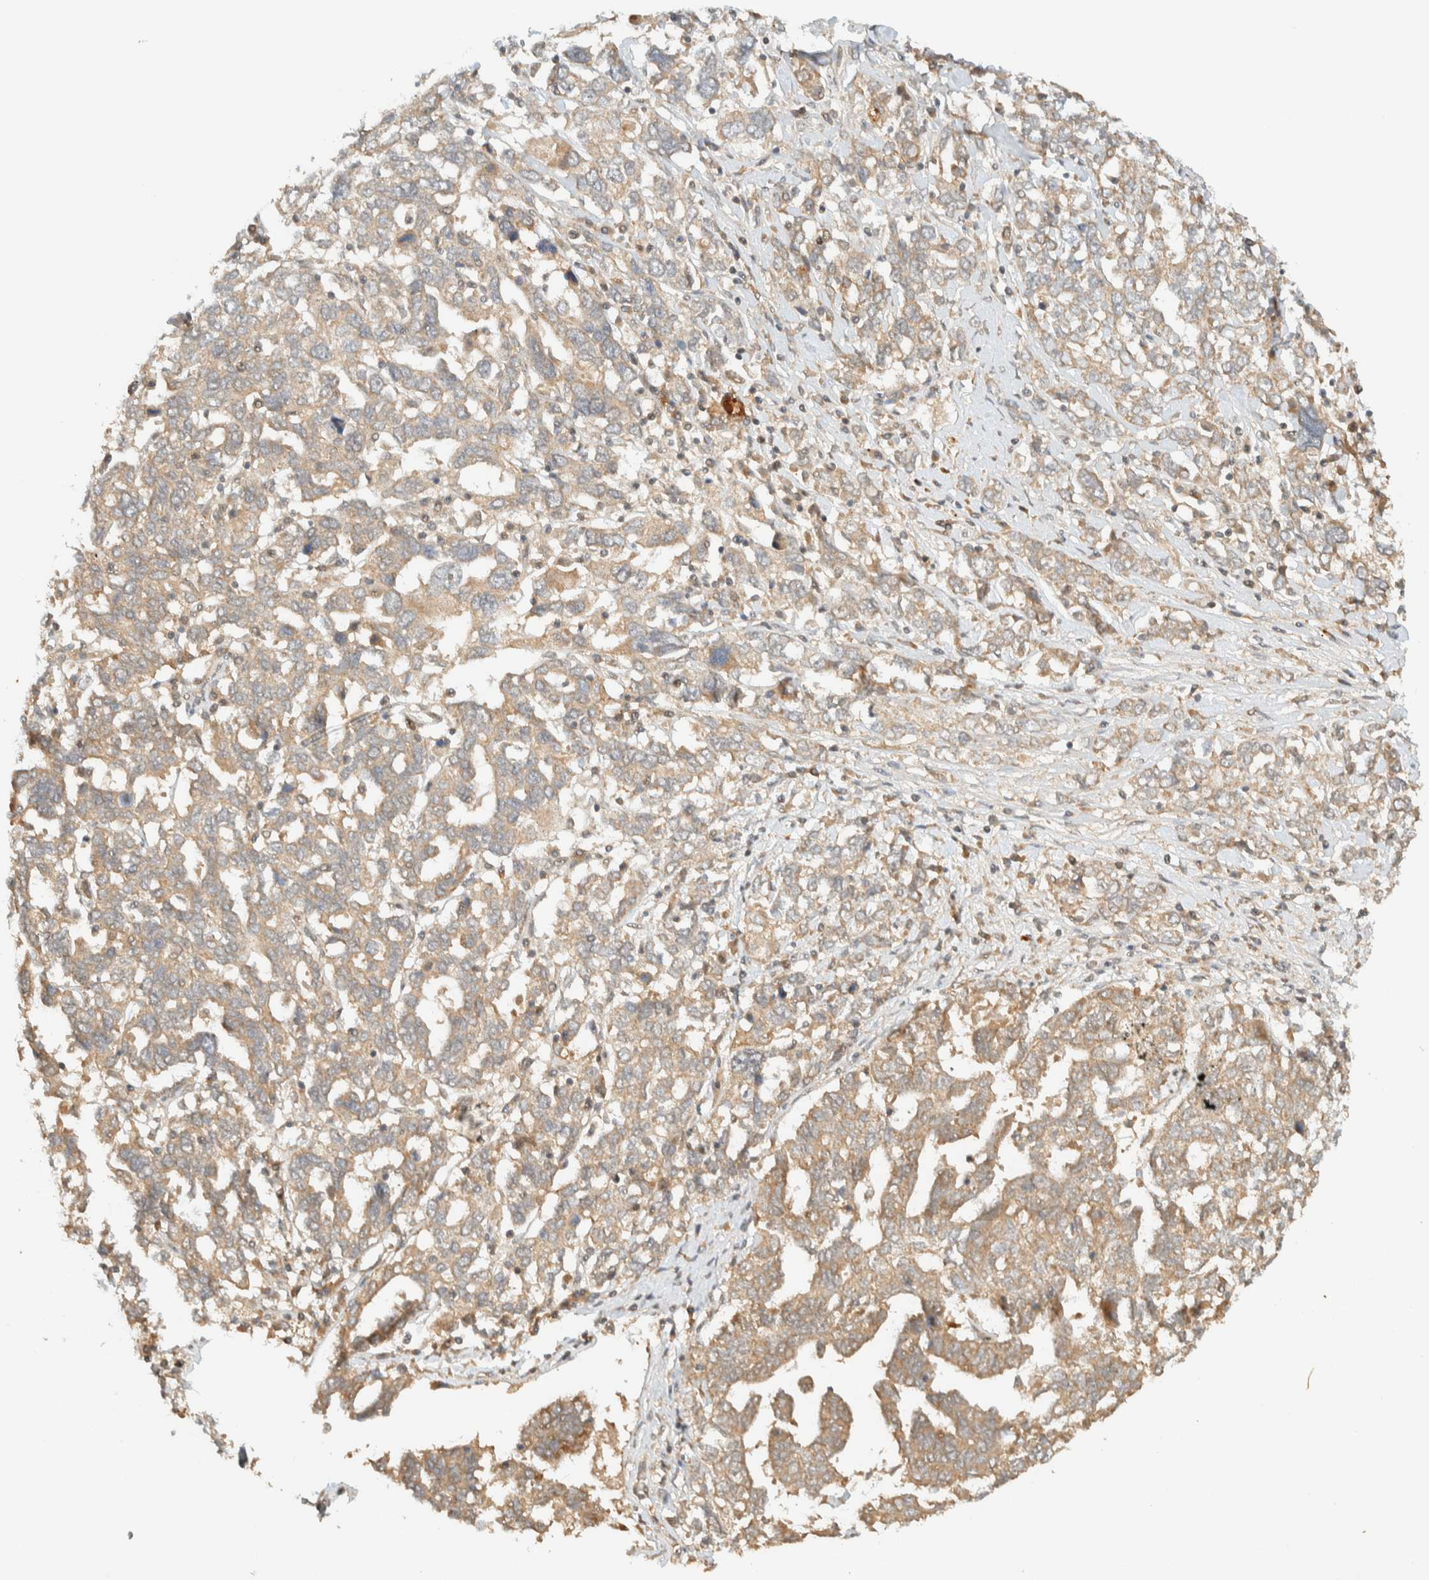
{"staining": {"intensity": "weak", "quantity": ">75%", "location": "cytoplasmic/membranous"}, "tissue": "ovarian cancer", "cell_type": "Tumor cells", "image_type": "cancer", "snomed": [{"axis": "morphology", "description": "Carcinoma, endometroid"}, {"axis": "topography", "description": "Ovary"}], "caption": "IHC micrograph of human endometroid carcinoma (ovarian) stained for a protein (brown), which displays low levels of weak cytoplasmic/membranous expression in approximately >75% of tumor cells.", "gene": "ZBTB34", "patient": {"sex": "female", "age": 62}}